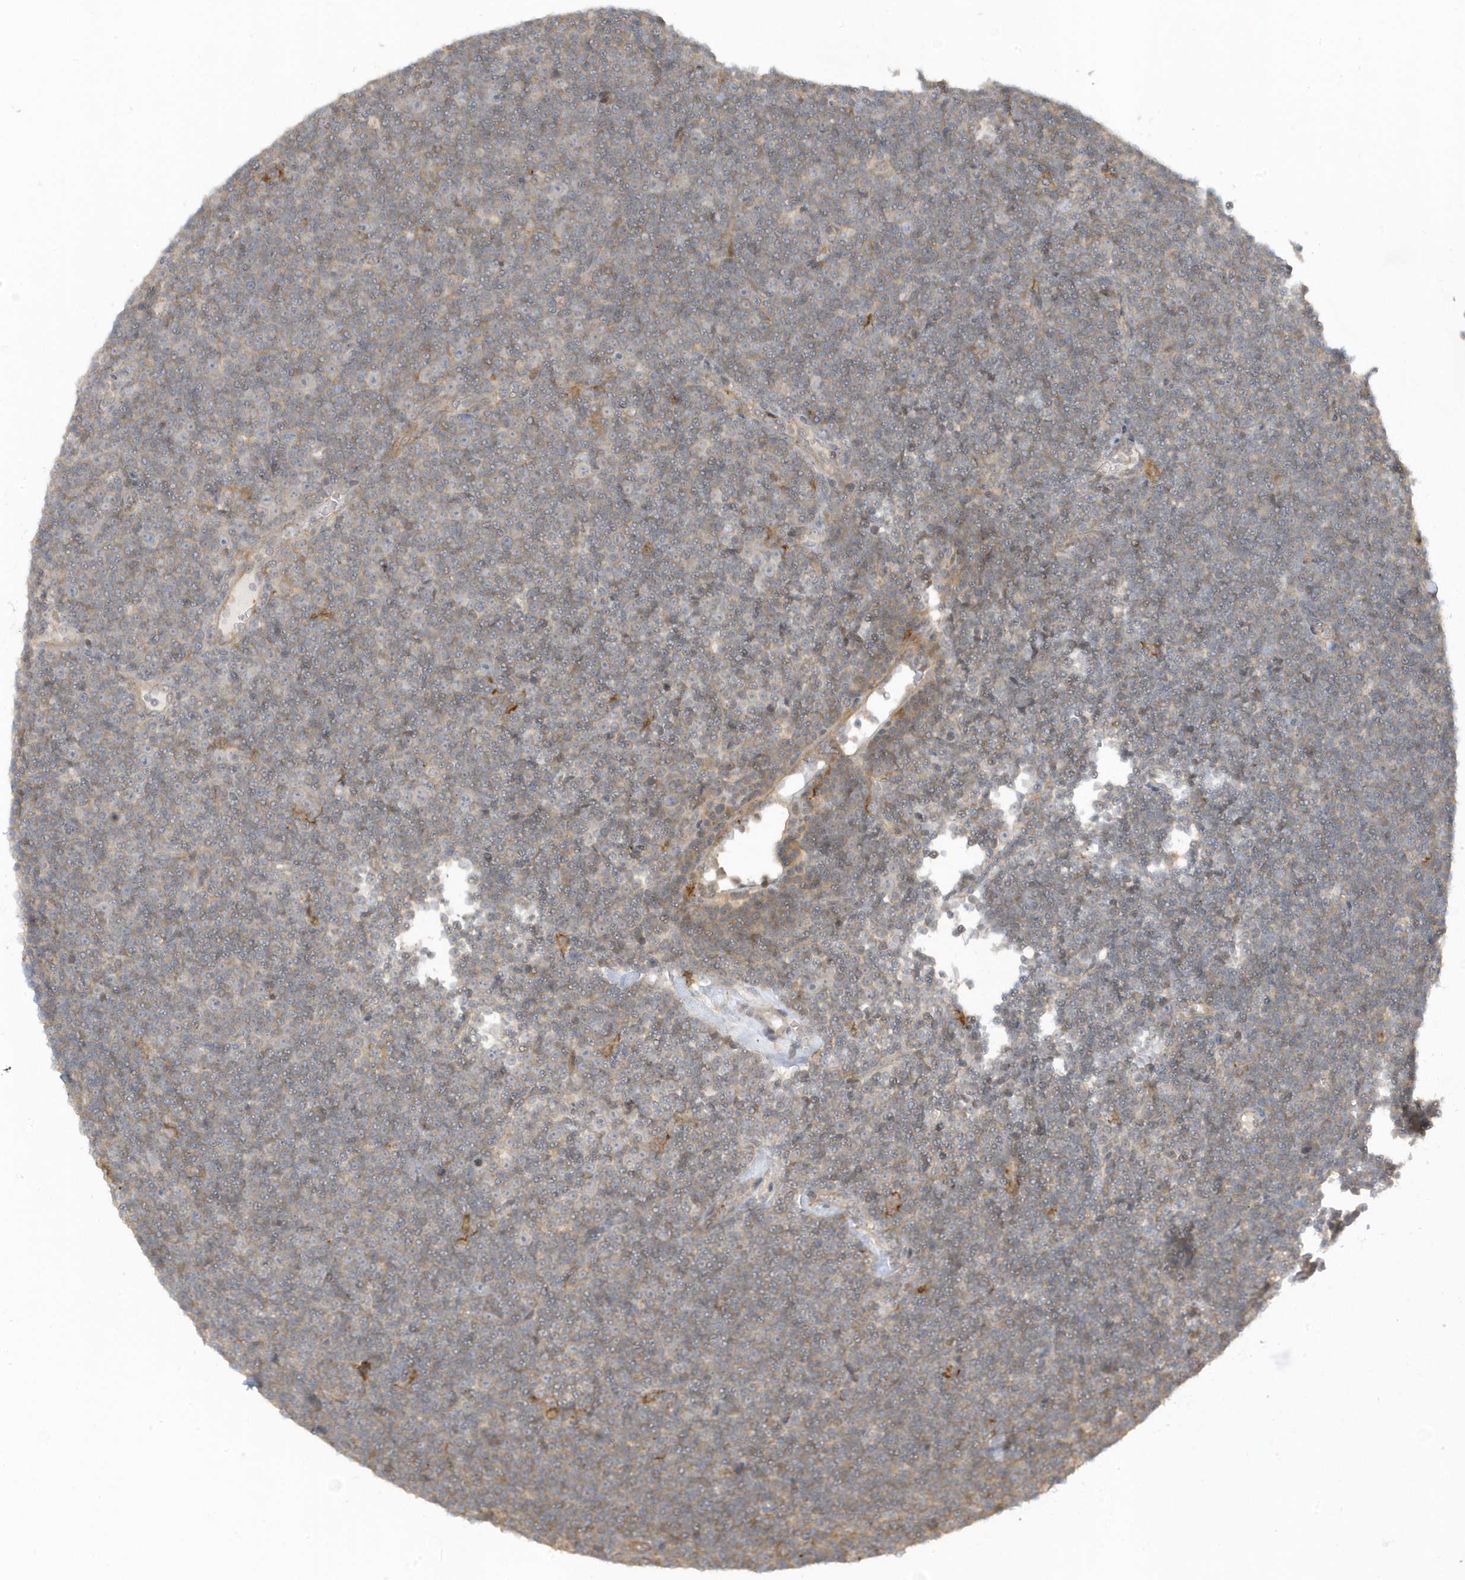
{"staining": {"intensity": "negative", "quantity": "none", "location": "none"}, "tissue": "lymphoma", "cell_type": "Tumor cells", "image_type": "cancer", "snomed": [{"axis": "morphology", "description": "Malignant lymphoma, non-Hodgkin's type, Low grade"}, {"axis": "topography", "description": "Lymph node"}], "caption": "The IHC image has no significant expression in tumor cells of low-grade malignant lymphoma, non-Hodgkin's type tissue. (DAB (3,3'-diaminobenzidine) immunohistochemistry (IHC), high magnification).", "gene": "ZBTB8A", "patient": {"sex": "female", "age": 67}}